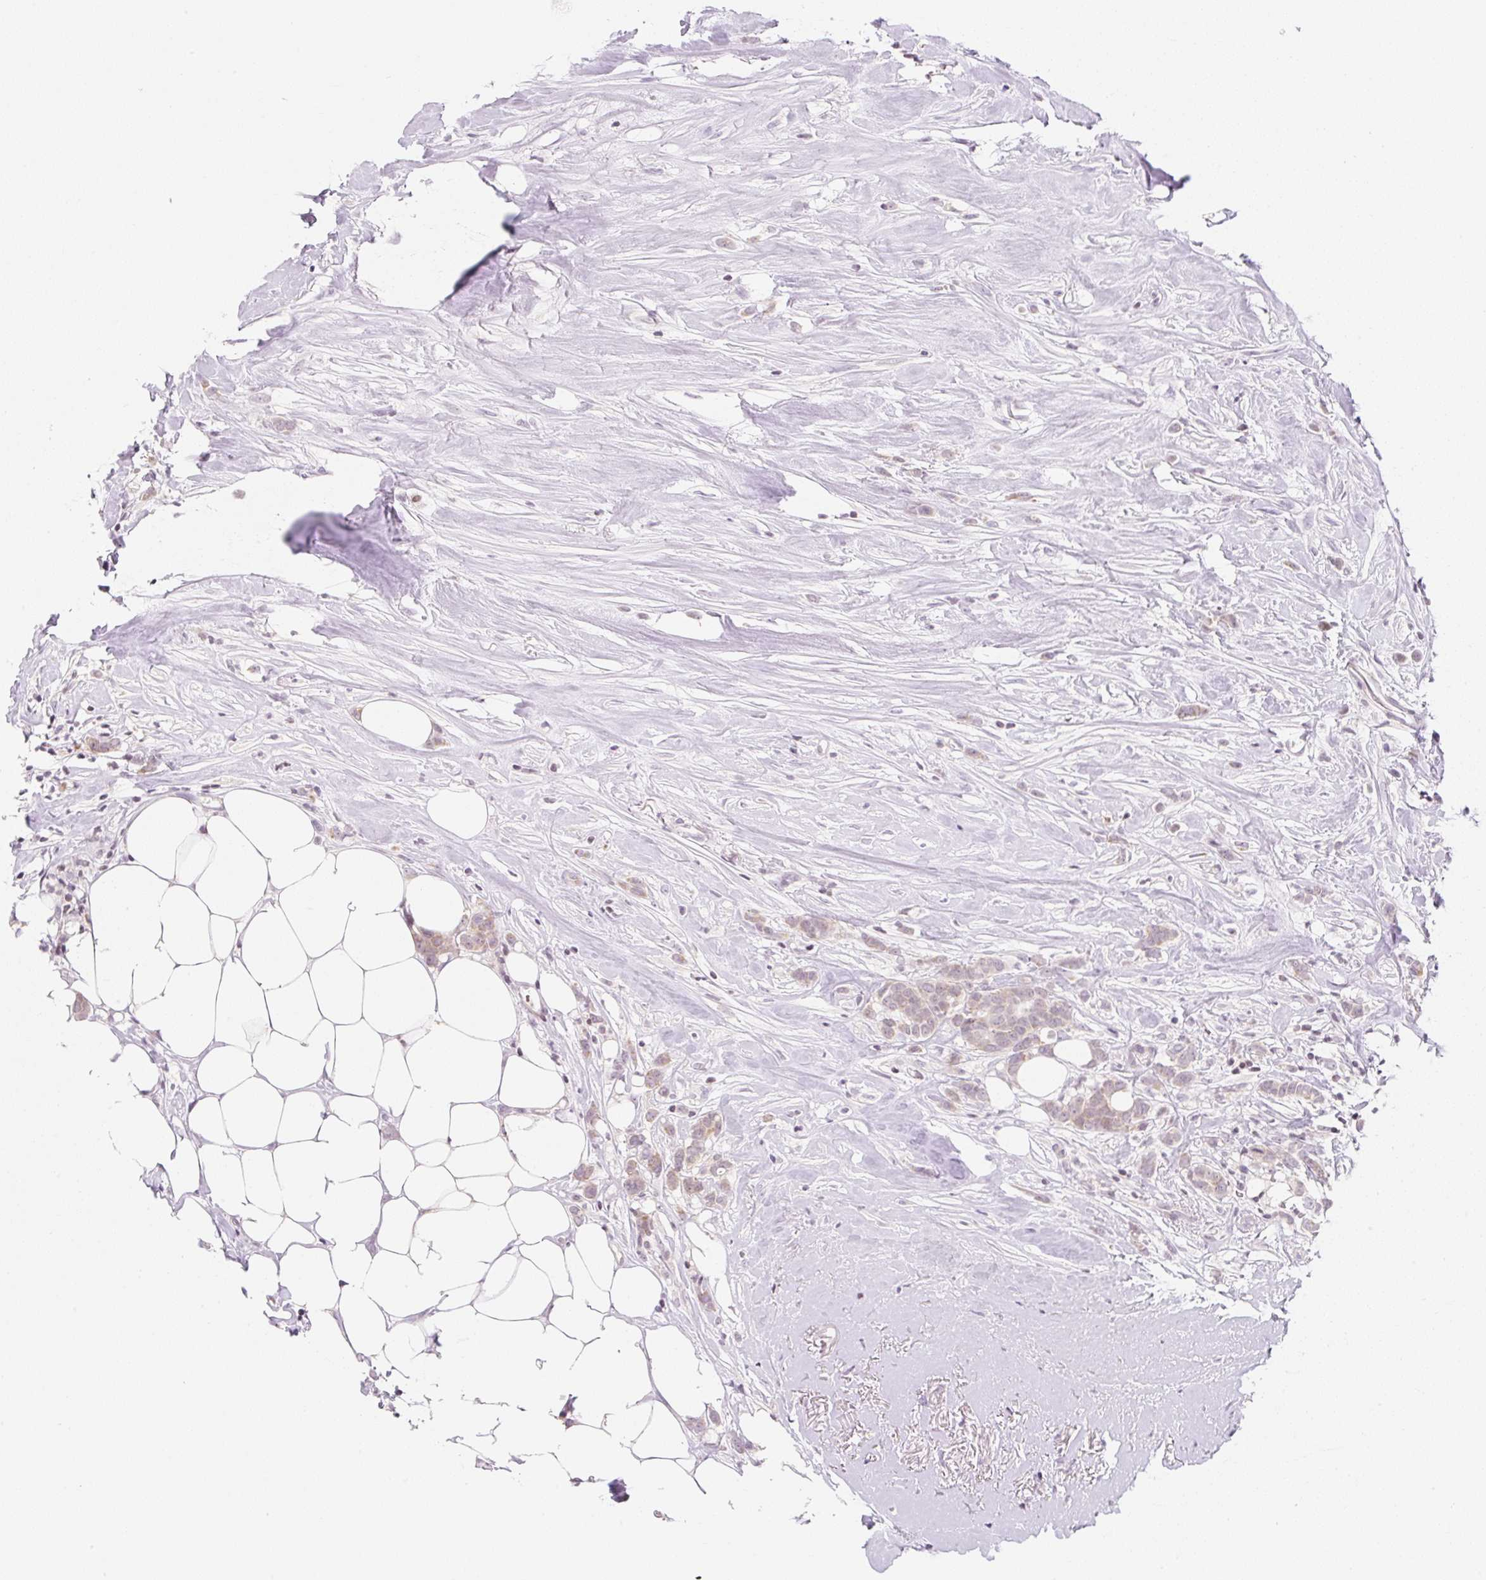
{"staining": {"intensity": "moderate", "quantity": ">75%", "location": "cytoplasmic/membranous,nuclear"}, "tissue": "breast cancer", "cell_type": "Tumor cells", "image_type": "cancer", "snomed": [{"axis": "morphology", "description": "Duct carcinoma"}, {"axis": "topography", "description": "Breast"}], "caption": "Protein staining of breast cancer tissue demonstrates moderate cytoplasmic/membranous and nuclear expression in about >75% of tumor cells.", "gene": "CASKIN1", "patient": {"sex": "female", "age": 80}}